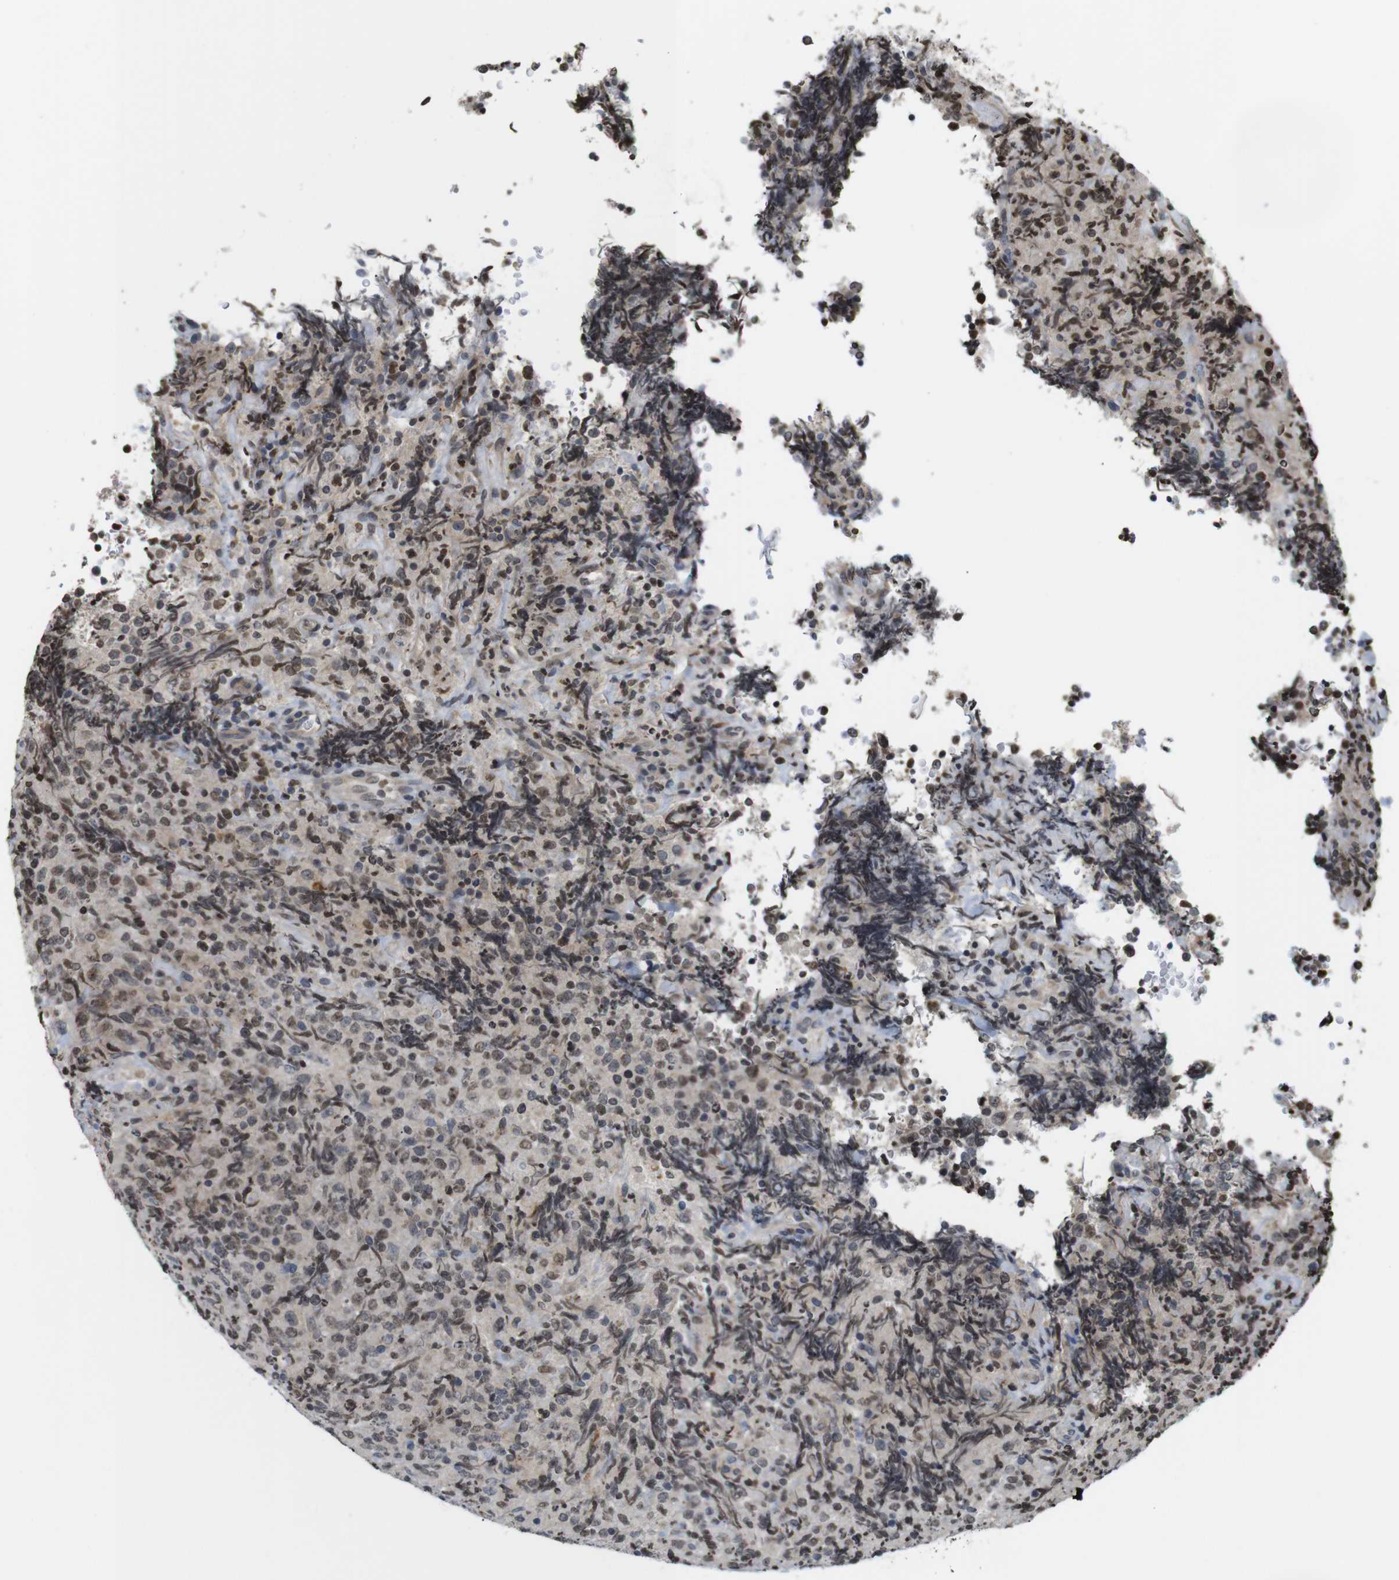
{"staining": {"intensity": "weak", "quantity": "25%-75%", "location": "nuclear"}, "tissue": "lymphoma", "cell_type": "Tumor cells", "image_type": "cancer", "snomed": [{"axis": "morphology", "description": "Malignant lymphoma, non-Hodgkin's type, High grade"}, {"axis": "topography", "description": "Tonsil"}], "caption": "Brown immunohistochemical staining in lymphoma demonstrates weak nuclear positivity in about 25%-75% of tumor cells.", "gene": "MBD1", "patient": {"sex": "female", "age": 36}}